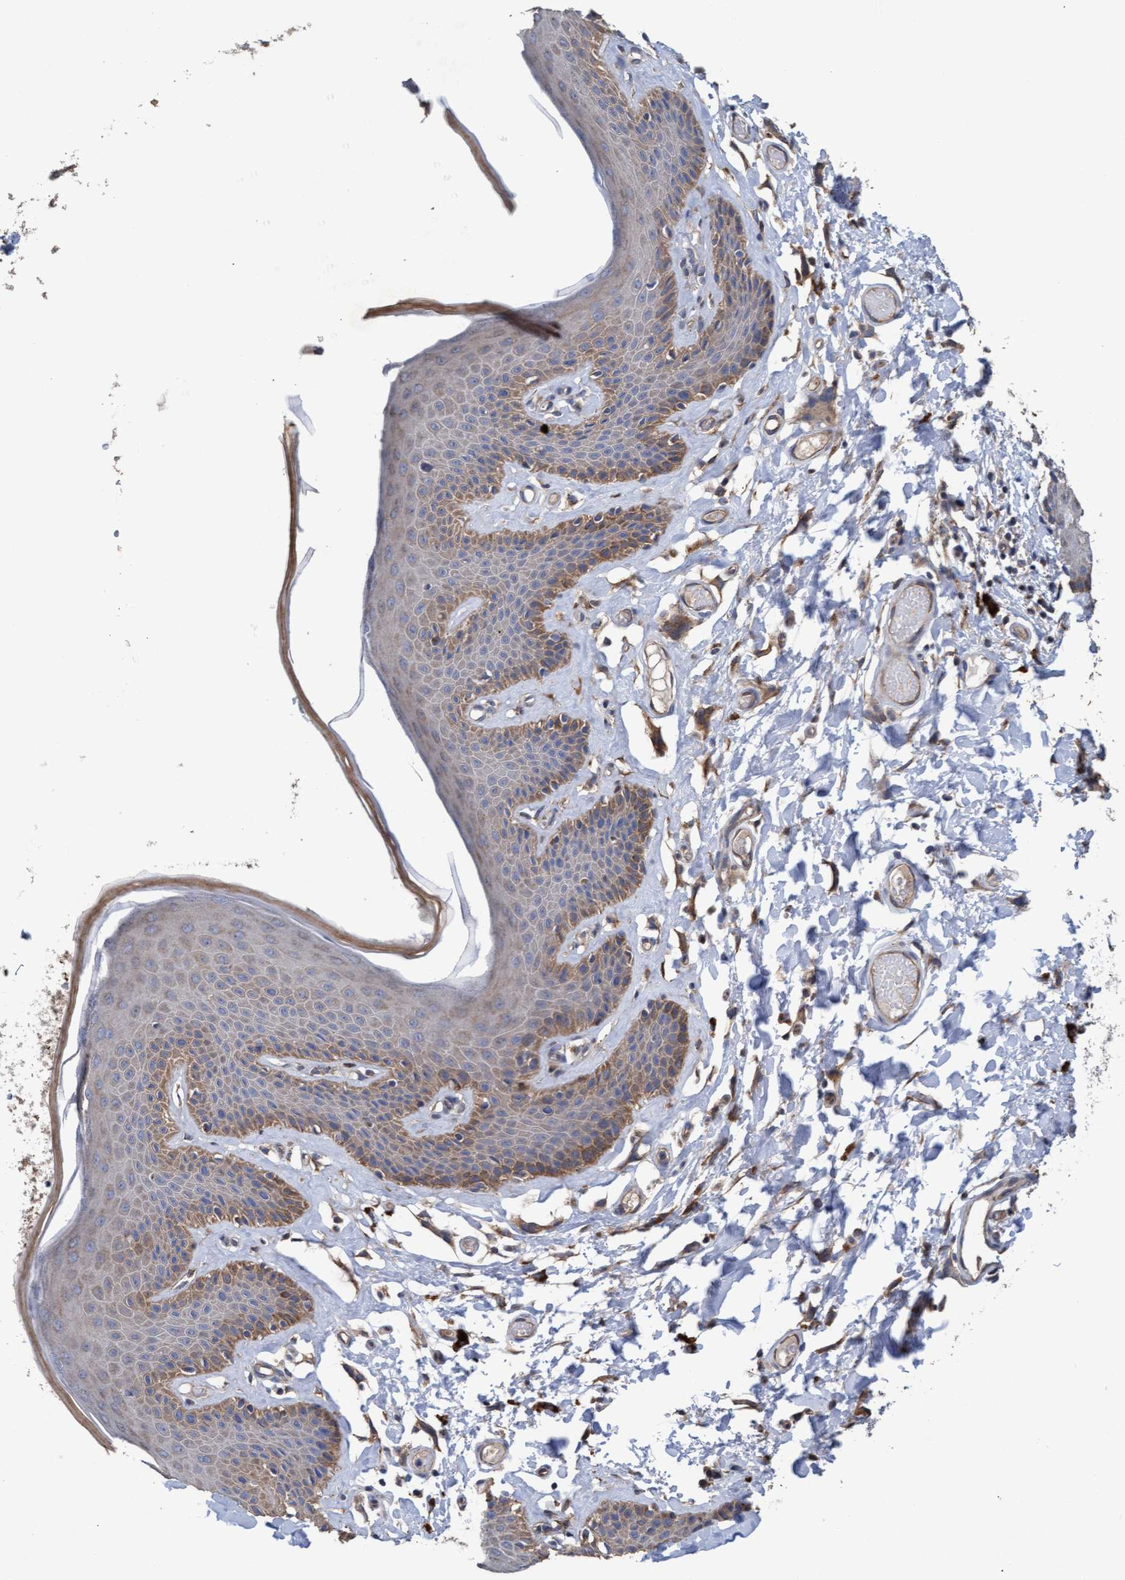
{"staining": {"intensity": "moderate", "quantity": ">75%", "location": "cytoplasmic/membranous"}, "tissue": "skin", "cell_type": "Epidermal cells", "image_type": "normal", "snomed": [{"axis": "morphology", "description": "Normal tissue, NOS"}, {"axis": "topography", "description": "Cartilage tissue"}], "caption": "This is a photomicrograph of IHC staining of normal skin, which shows moderate staining in the cytoplasmic/membranous of epidermal cells.", "gene": "MRPL38", "patient": {"sex": "male", "age": 61}}